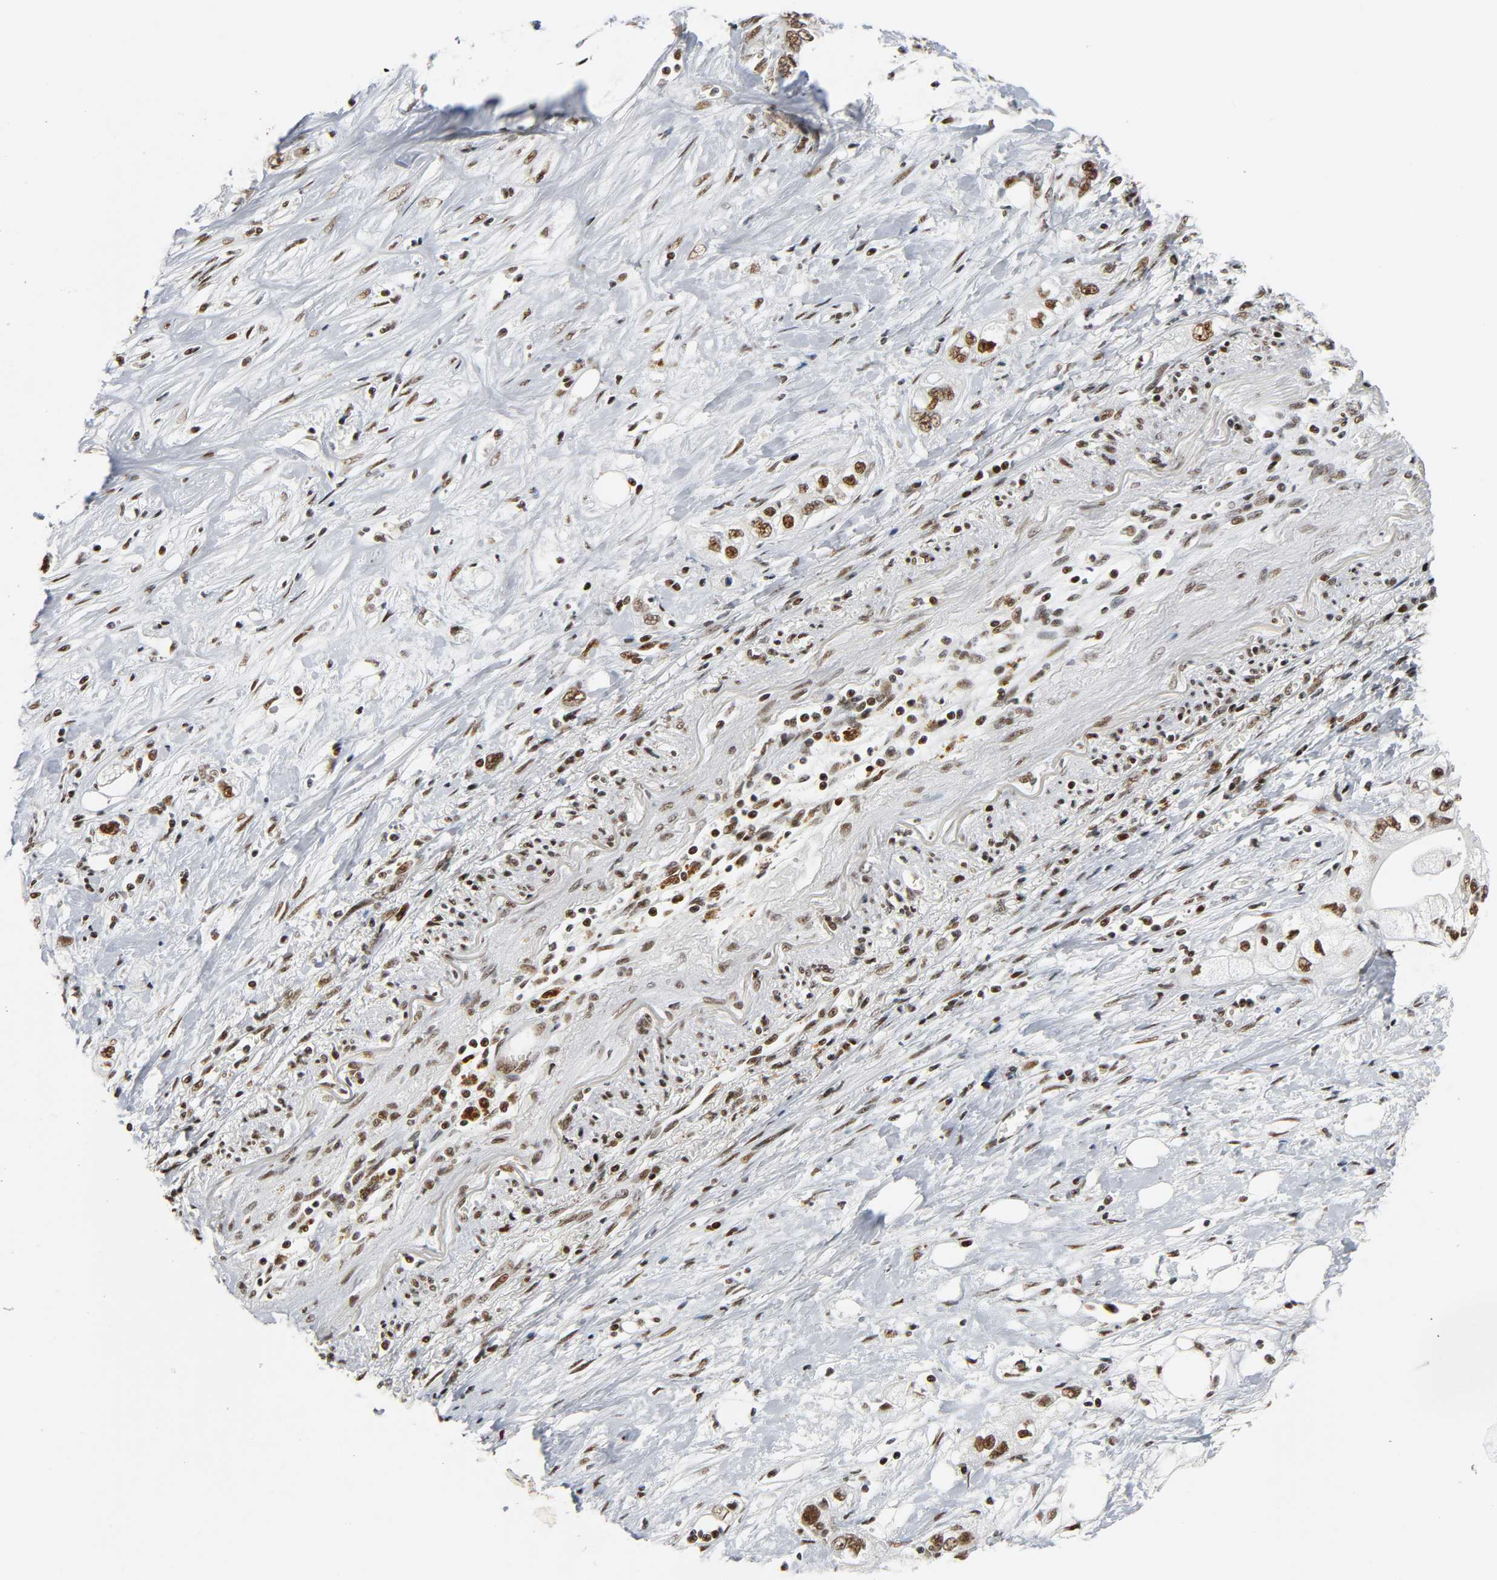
{"staining": {"intensity": "strong", "quantity": ">75%", "location": "nuclear"}, "tissue": "pancreatic cancer", "cell_type": "Tumor cells", "image_type": "cancer", "snomed": [{"axis": "morphology", "description": "Adenocarcinoma, NOS"}, {"axis": "topography", "description": "Pancreas"}], "caption": "This is a micrograph of immunohistochemistry (IHC) staining of pancreatic cancer (adenocarcinoma), which shows strong expression in the nuclear of tumor cells.", "gene": "CDK9", "patient": {"sex": "male", "age": 70}}